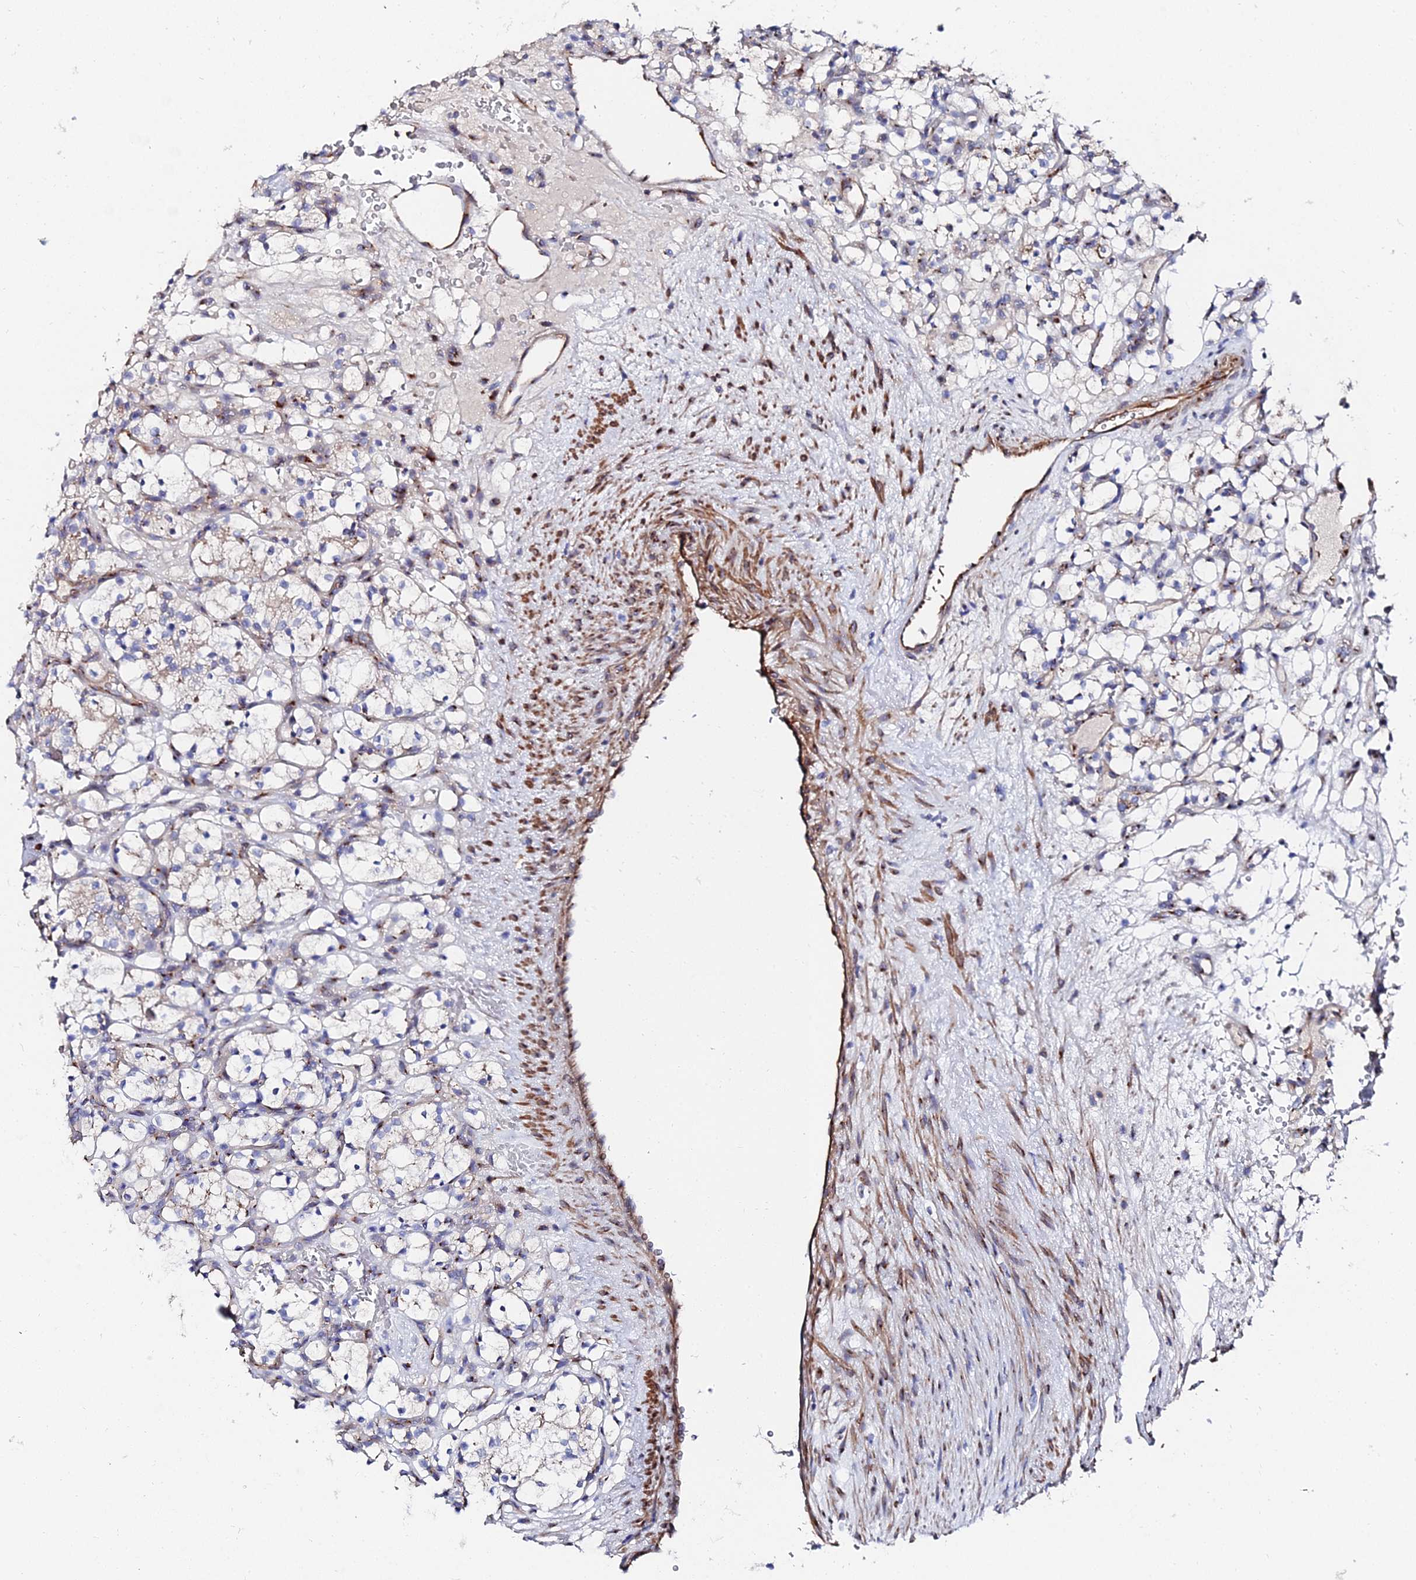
{"staining": {"intensity": "weak", "quantity": "<25%", "location": "cytoplasmic/membranous"}, "tissue": "renal cancer", "cell_type": "Tumor cells", "image_type": "cancer", "snomed": [{"axis": "morphology", "description": "Adenocarcinoma, NOS"}, {"axis": "topography", "description": "Kidney"}], "caption": "Human renal cancer (adenocarcinoma) stained for a protein using immunohistochemistry exhibits no positivity in tumor cells.", "gene": "BORCS8", "patient": {"sex": "female", "age": 69}}